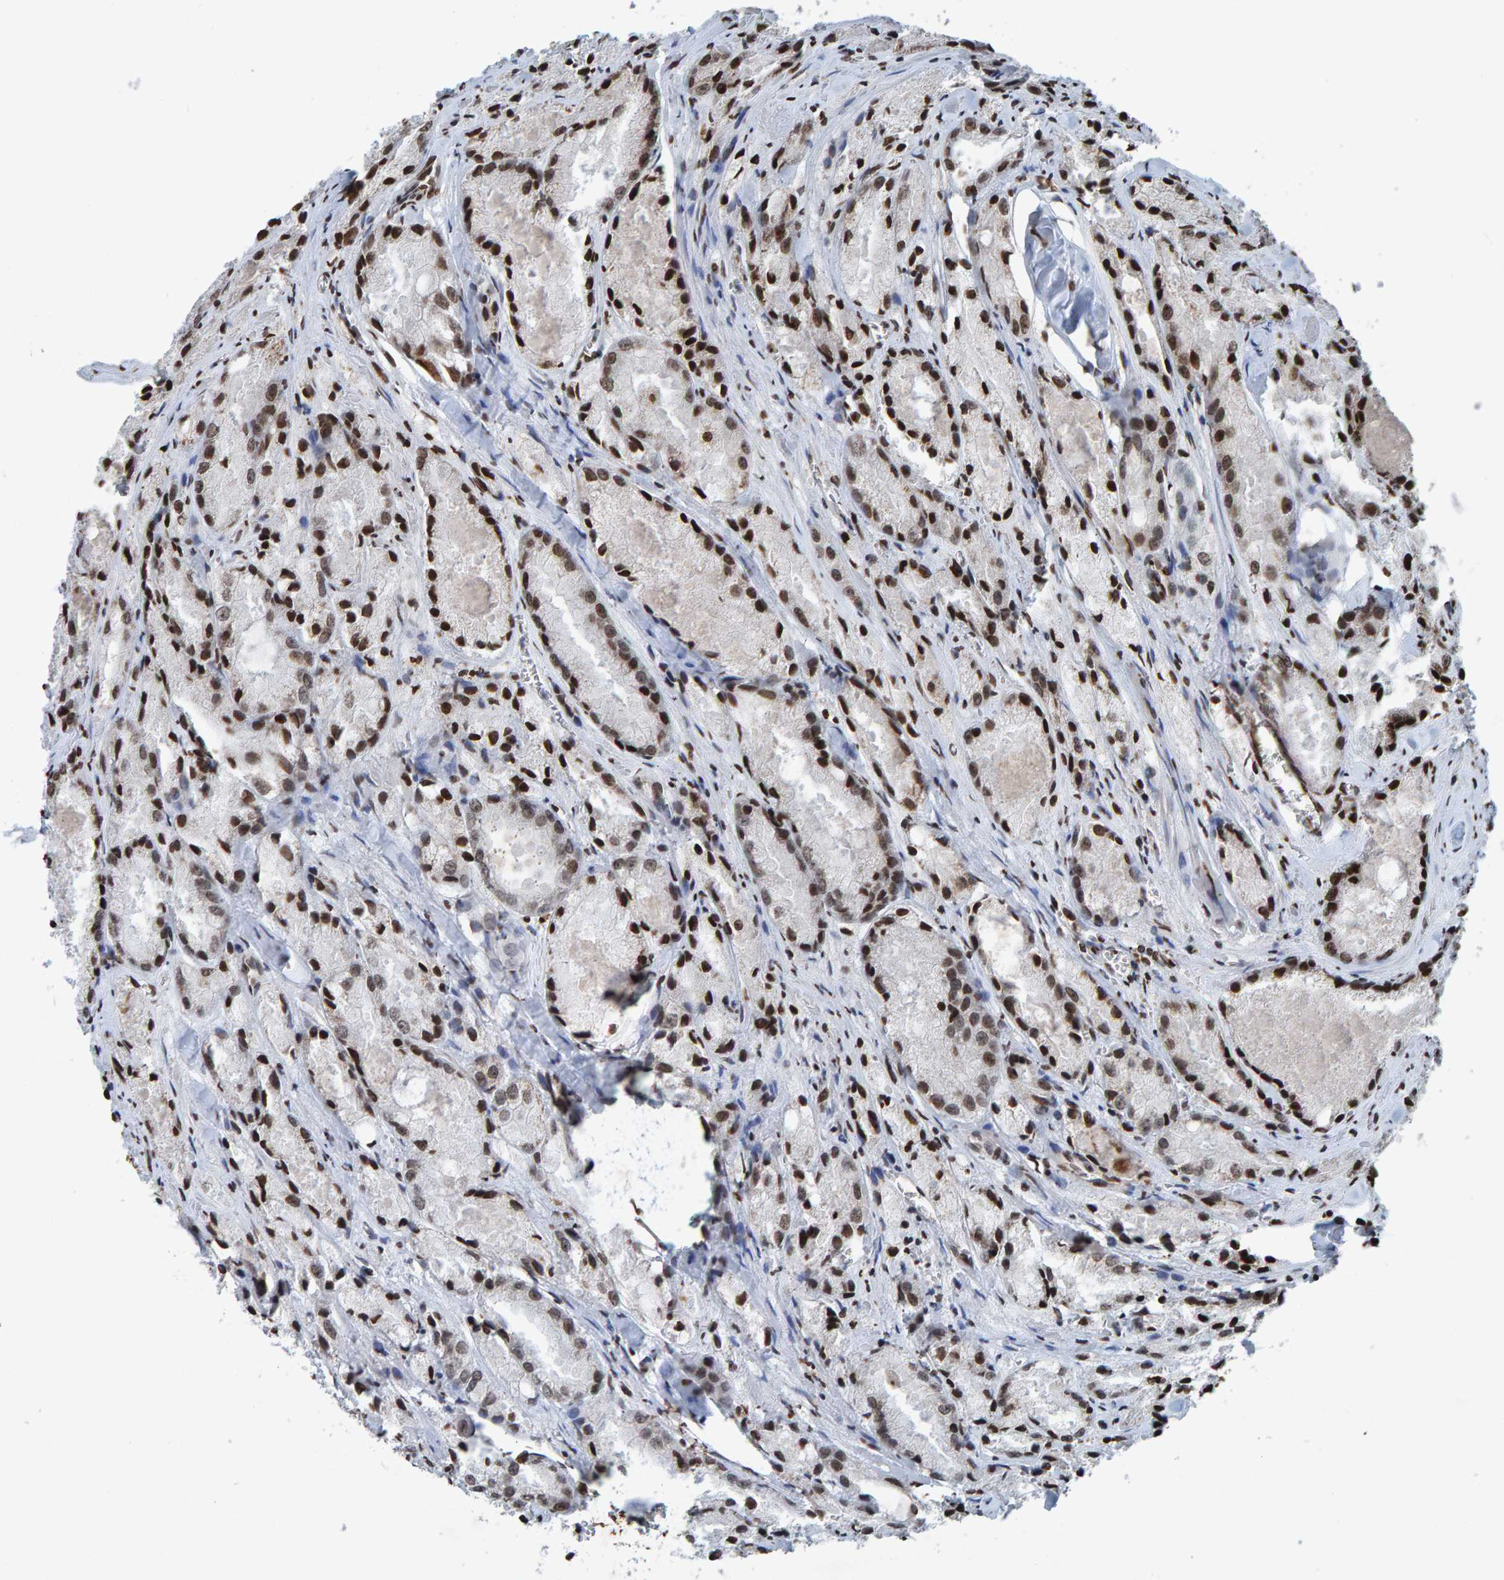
{"staining": {"intensity": "strong", "quantity": "25%-75%", "location": "nuclear"}, "tissue": "prostate cancer", "cell_type": "Tumor cells", "image_type": "cancer", "snomed": [{"axis": "morphology", "description": "Adenocarcinoma, Low grade"}, {"axis": "topography", "description": "Prostate"}], "caption": "The photomicrograph exhibits staining of prostate cancer (low-grade adenocarcinoma), revealing strong nuclear protein staining (brown color) within tumor cells.", "gene": "H2AZ1", "patient": {"sex": "male", "age": 64}}